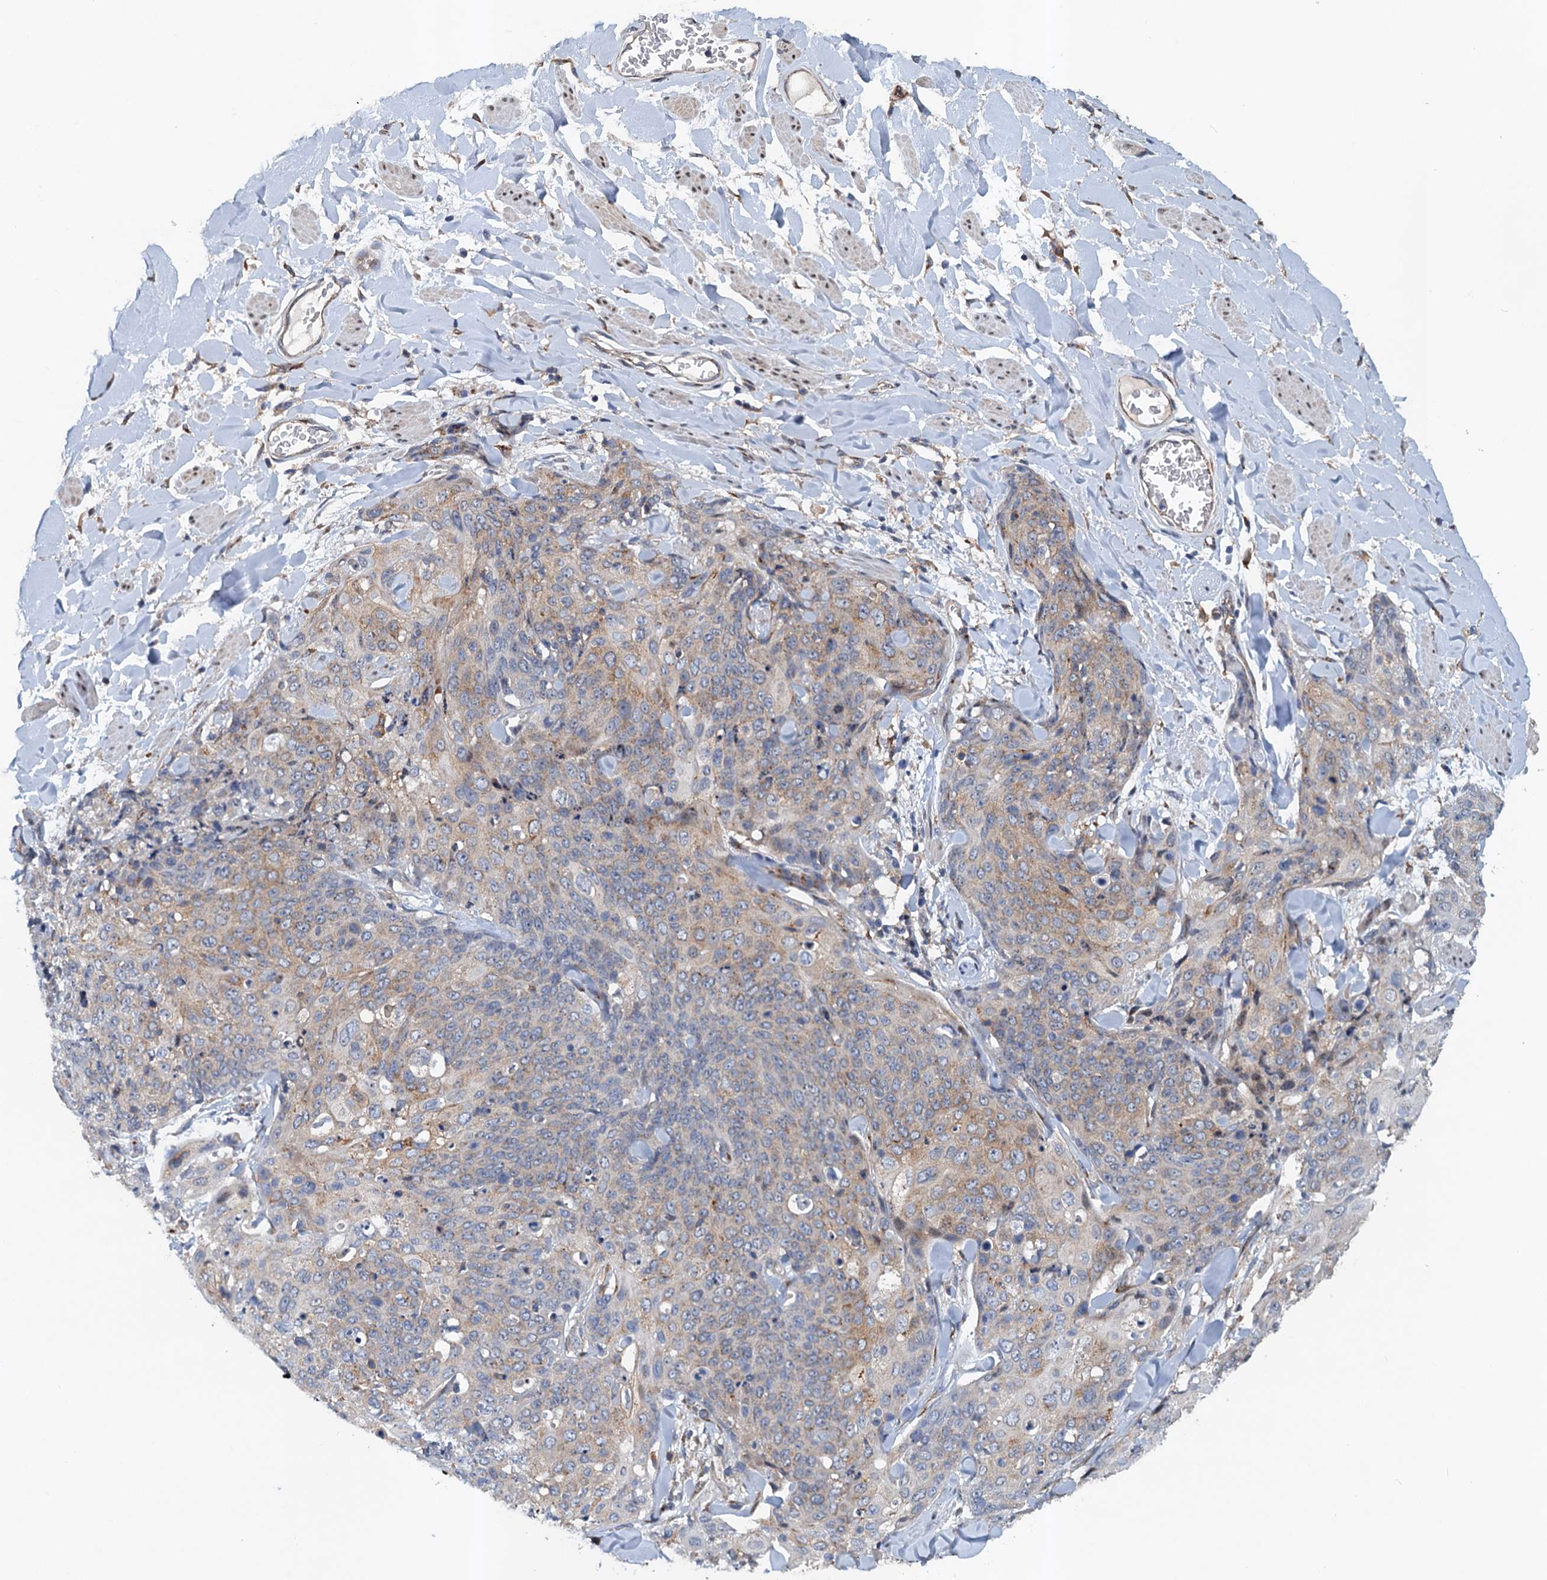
{"staining": {"intensity": "weak", "quantity": "<25%", "location": "cytoplasmic/membranous"}, "tissue": "skin cancer", "cell_type": "Tumor cells", "image_type": "cancer", "snomed": [{"axis": "morphology", "description": "Squamous cell carcinoma, NOS"}, {"axis": "topography", "description": "Skin"}, {"axis": "topography", "description": "Vulva"}], "caption": "An immunohistochemistry (IHC) image of squamous cell carcinoma (skin) is shown. There is no staining in tumor cells of squamous cell carcinoma (skin).", "gene": "NBEA", "patient": {"sex": "female", "age": 85}}